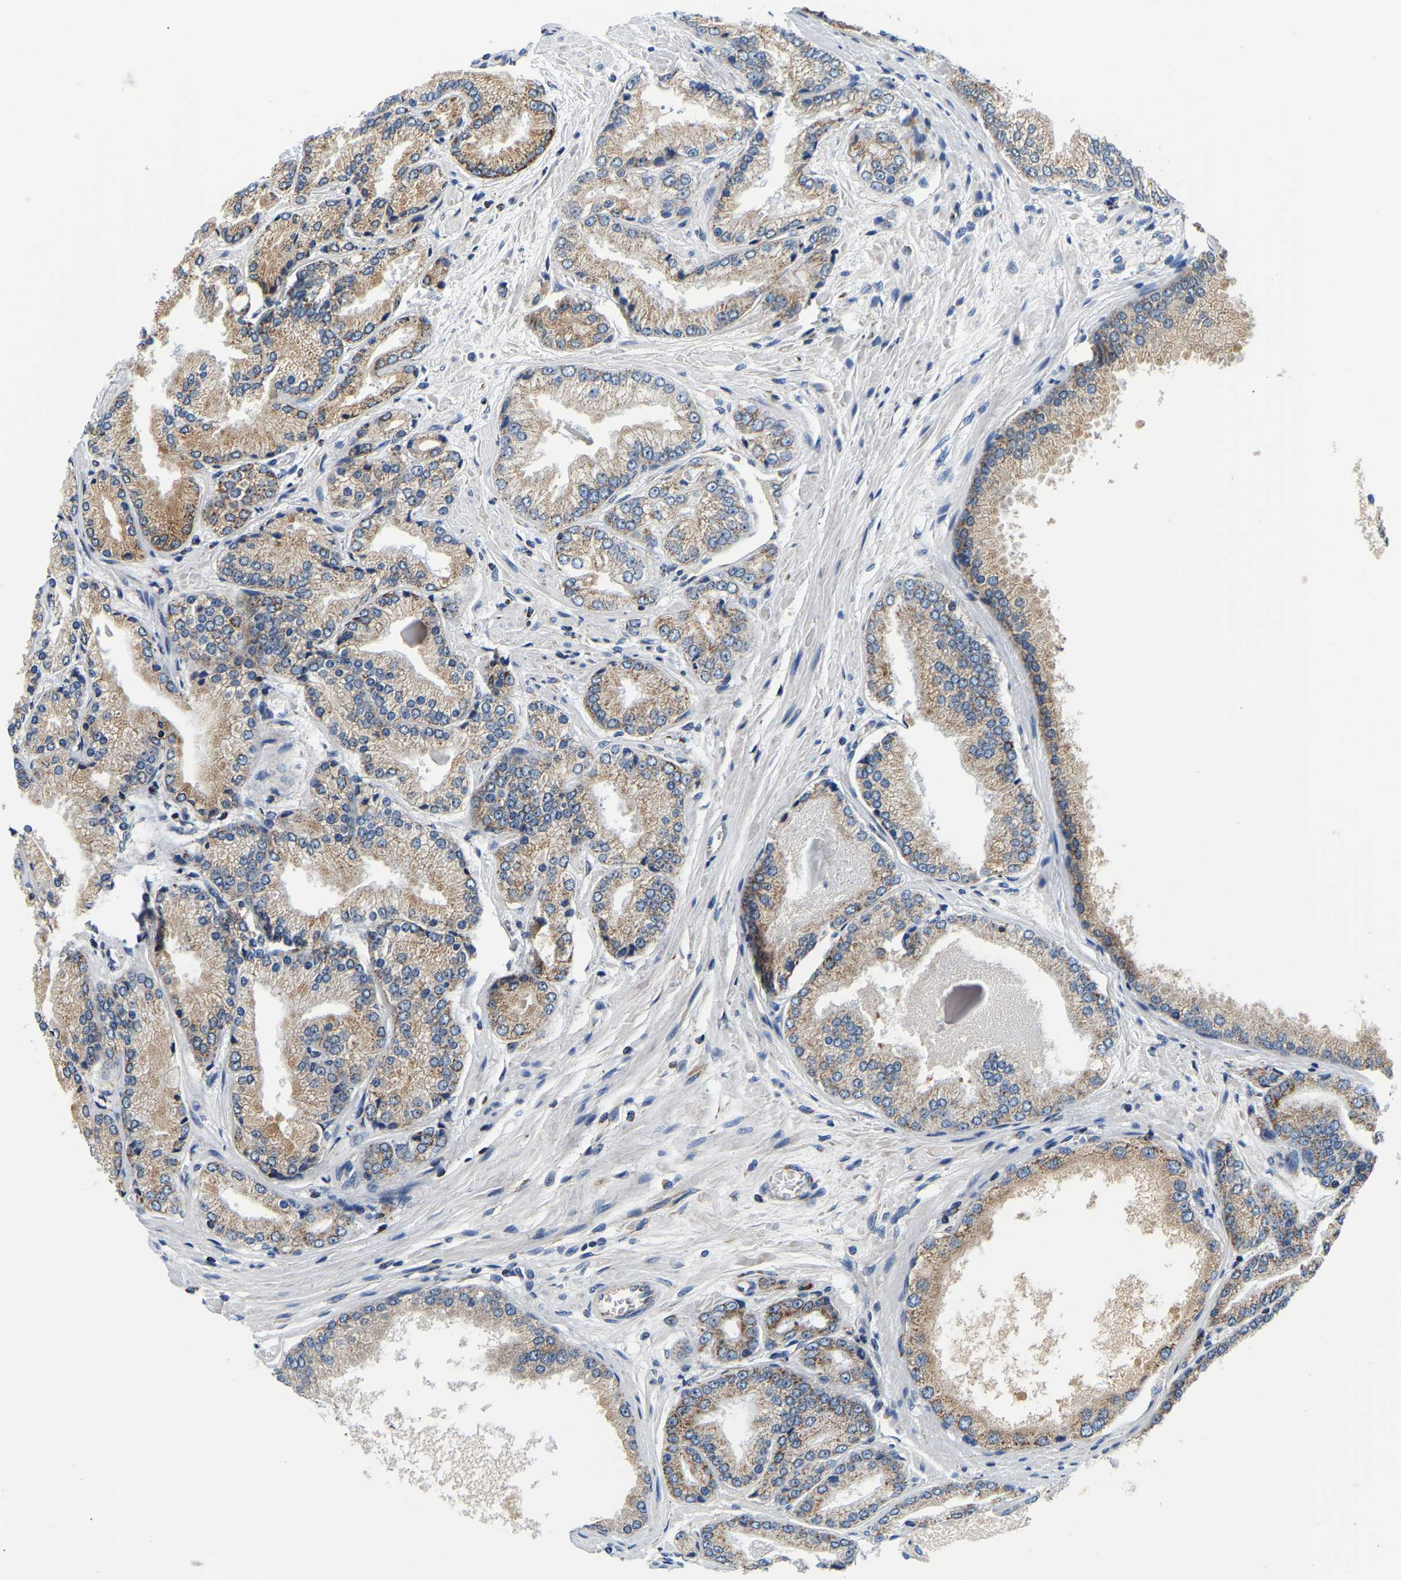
{"staining": {"intensity": "weak", "quantity": "25%-75%", "location": "cytoplasmic/membranous"}, "tissue": "prostate cancer", "cell_type": "Tumor cells", "image_type": "cancer", "snomed": [{"axis": "morphology", "description": "Adenocarcinoma, High grade"}, {"axis": "topography", "description": "Prostate"}], "caption": "Human prostate adenocarcinoma (high-grade) stained for a protein (brown) demonstrates weak cytoplasmic/membranous positive expression in about 25%-75% of tumor cells.", "gene": "SFXN1", "patient": {"sex": "male", "age": 59}}